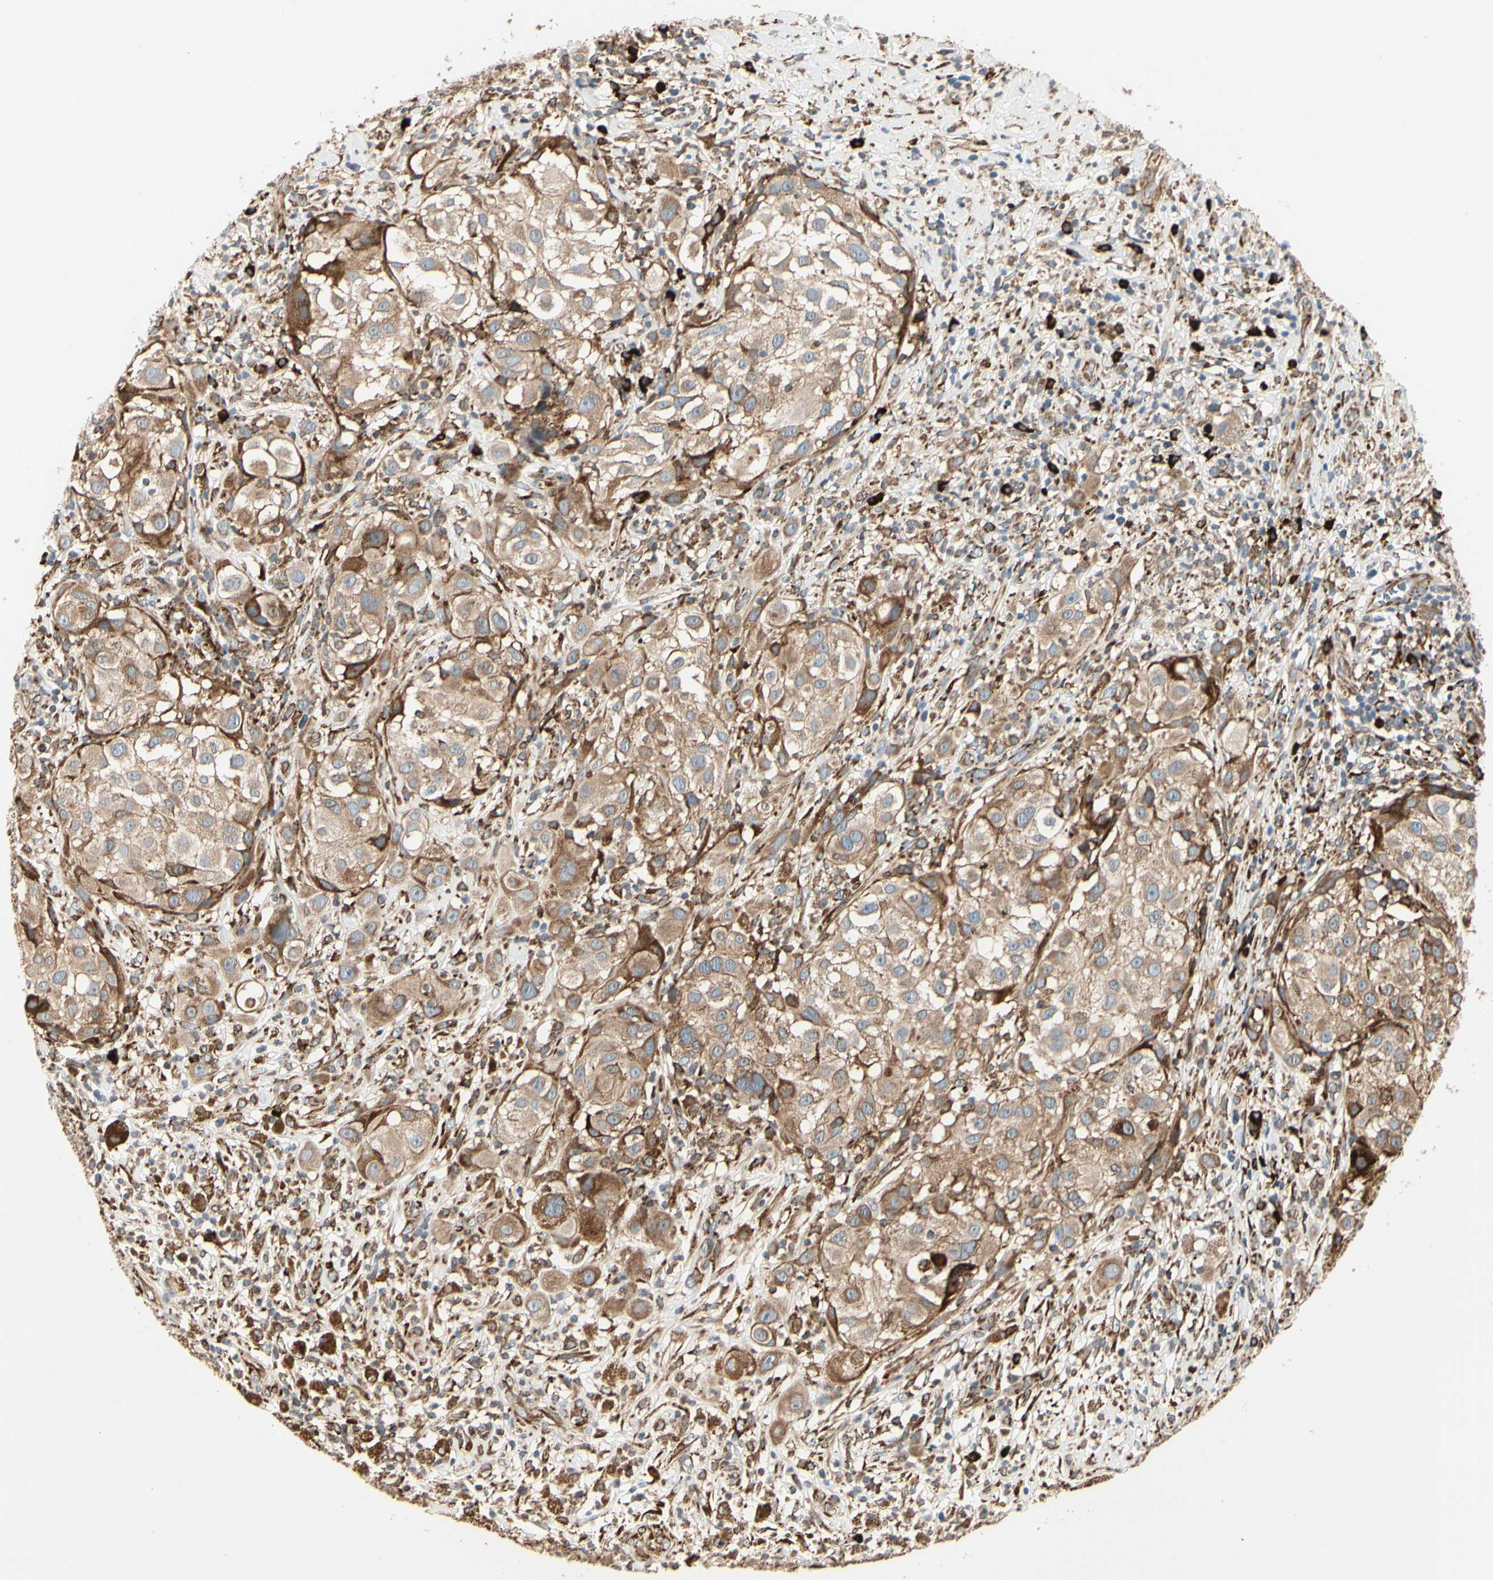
{"staining": {"intensity": "moderate", "quantity": ">75%", "location": "cytoplasmic/membranous"}, "tissue": "melanoma", "cell_type": "Tumor cells", "image_type": "cancer", "snomed": [{"axis": "morphology", "description": "Necrosis, NOS"}, {"axis": "morphology", "description": "Malignant melanoma, NOS"}, {"axis": "topography", "description": "Skin"}], "caption": "Protein staining by immunohistochemistry demonstrates moderate cytoplasmic/membranous staining in approximately >75% of tumor cells in melanoma.", "gene": "HSP90B1", "patient": {"sex": "female", "age": 87}}